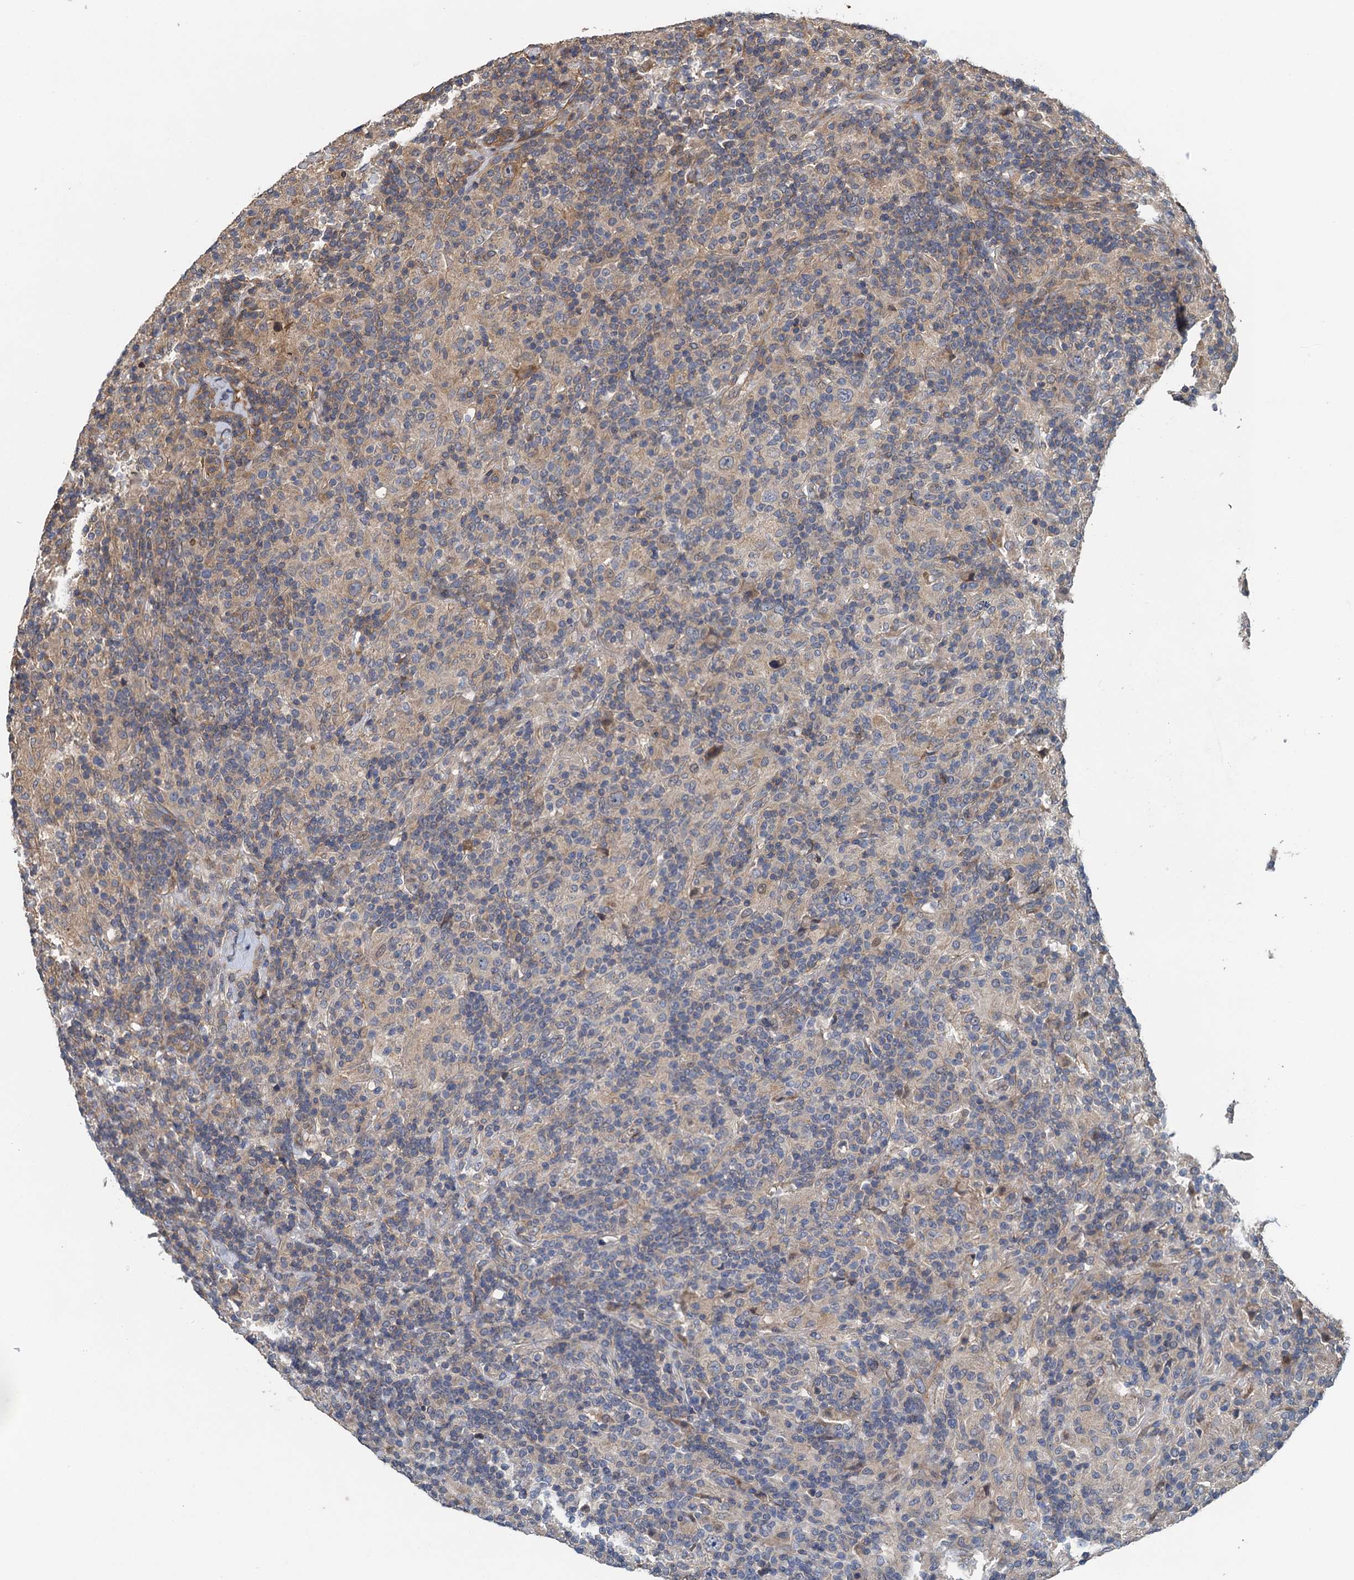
{"staining": {"intensity": "moderate", "quantity": "<25%", "location": "cytoplasmic/membranous"}, "tissue": "lymphoma", "cell_type": "Tumor cells", "image_type": "cancer", "snomed": [{"axis": "morphology", "description": "Hodgkin's disease, NOS"}, {"axis": "topography", "description": "Lymph node"}], "caption": "Protein staining of Hodgkin's disease tissue exhibits moderate cytoplasmic/membranous staining in approximately <25% of tumor cells.", "gene": "MEAK7", "patient": {"sex": "male", "age": 70}}